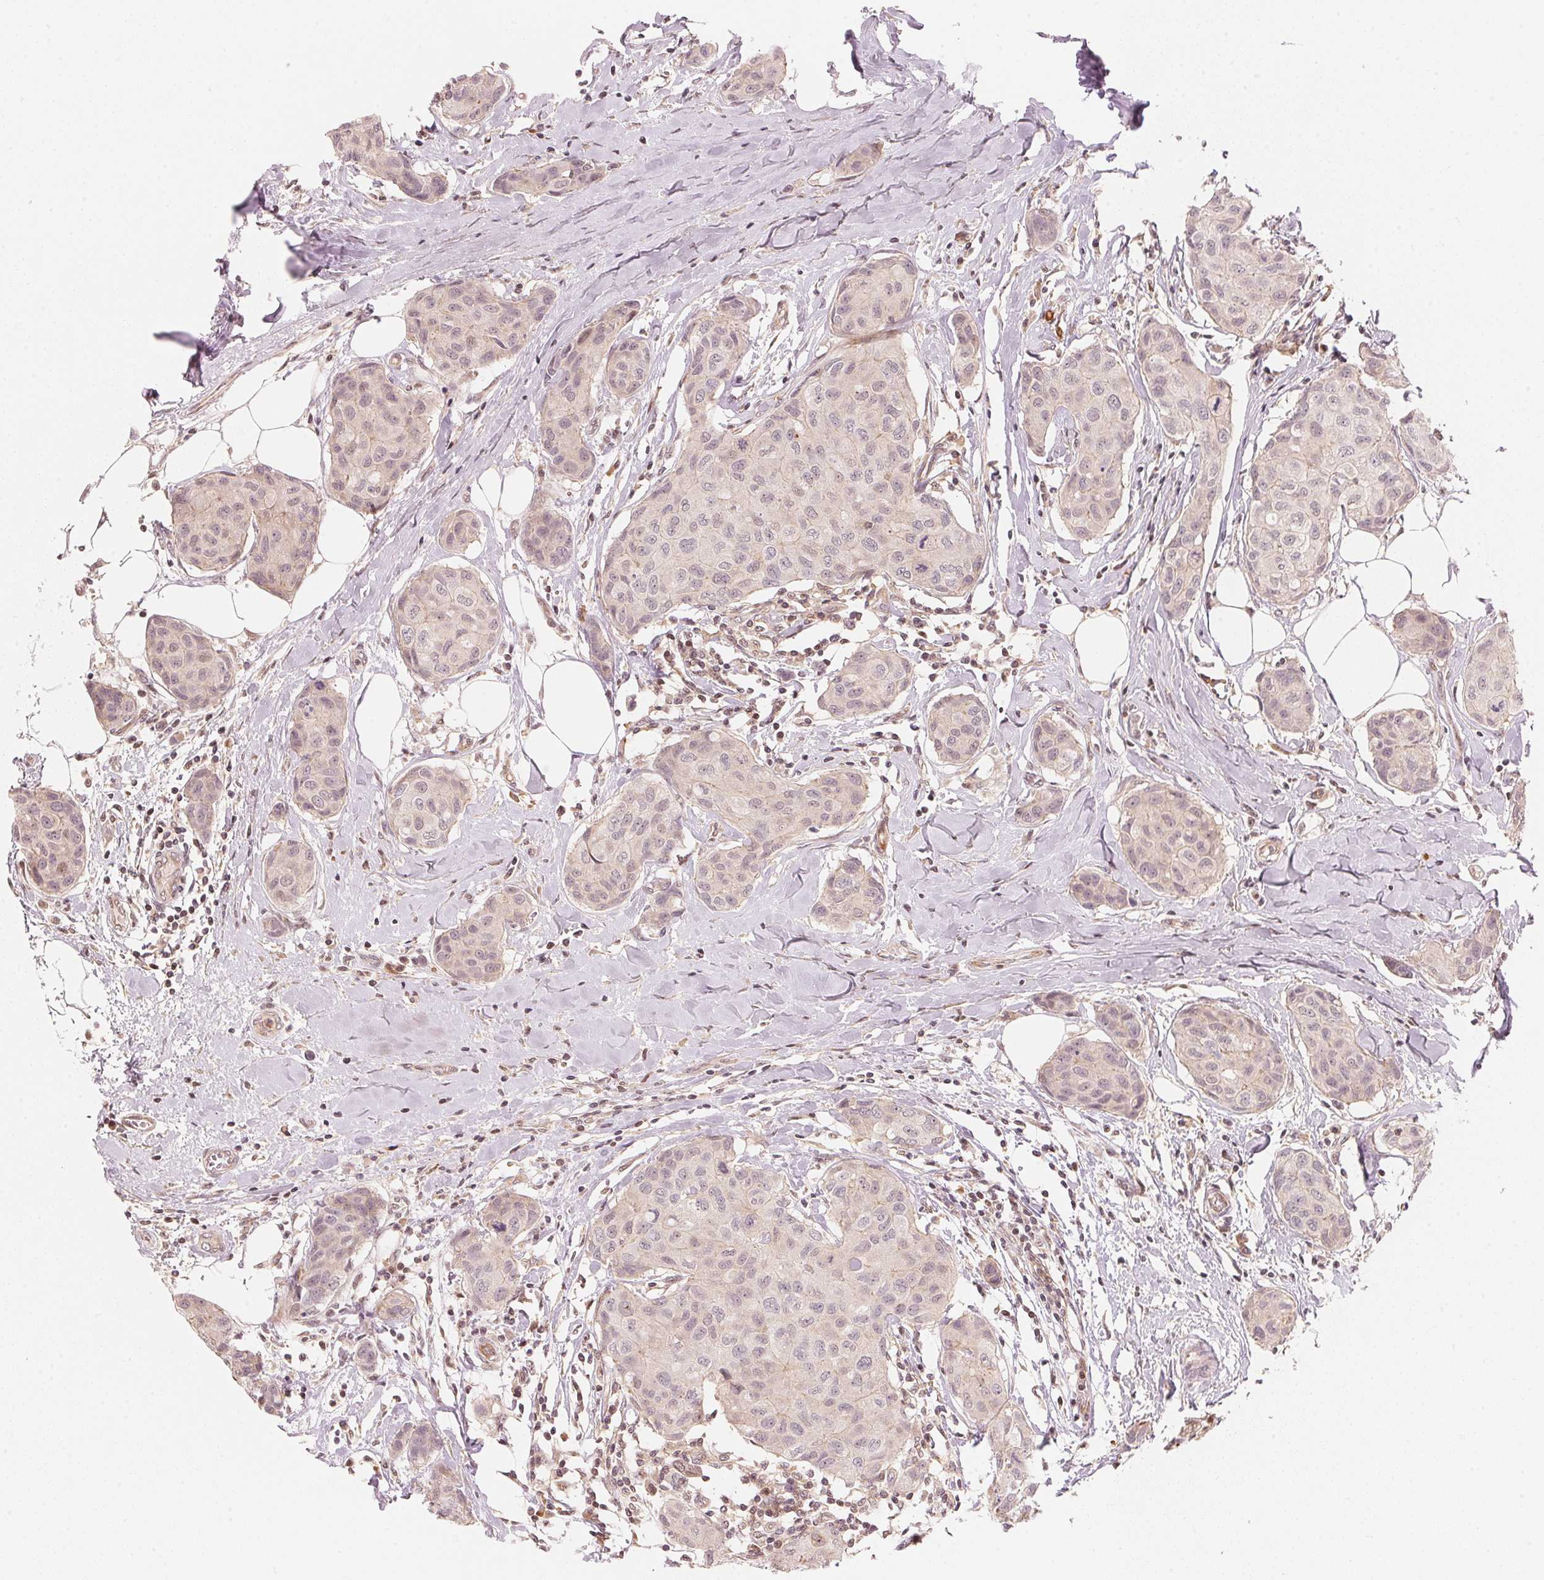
{"staining": {"intensity": "negative", "quantity": "none", "location": "none"}, "tissue": "breast cancer", "cell_type": "Tumor cells", "image_type": "cancer", "snomed": [{"axis": "morphology", "description": "Duct carcinoma"}, {"axis": "topography", "description": "Breast"}], "caption": "Tumor cells are negative for protein expression in human intraductal carcinoma (breast). The staining was performed using DAB (3,3'-diaminobenzidine) to visualize the protein expression in brown, while the nuclei were stained in blue with hematoxylin (Magnification: 20x).", "gene": "PRKN", "patient": {"sex": "female", "age": 80}}